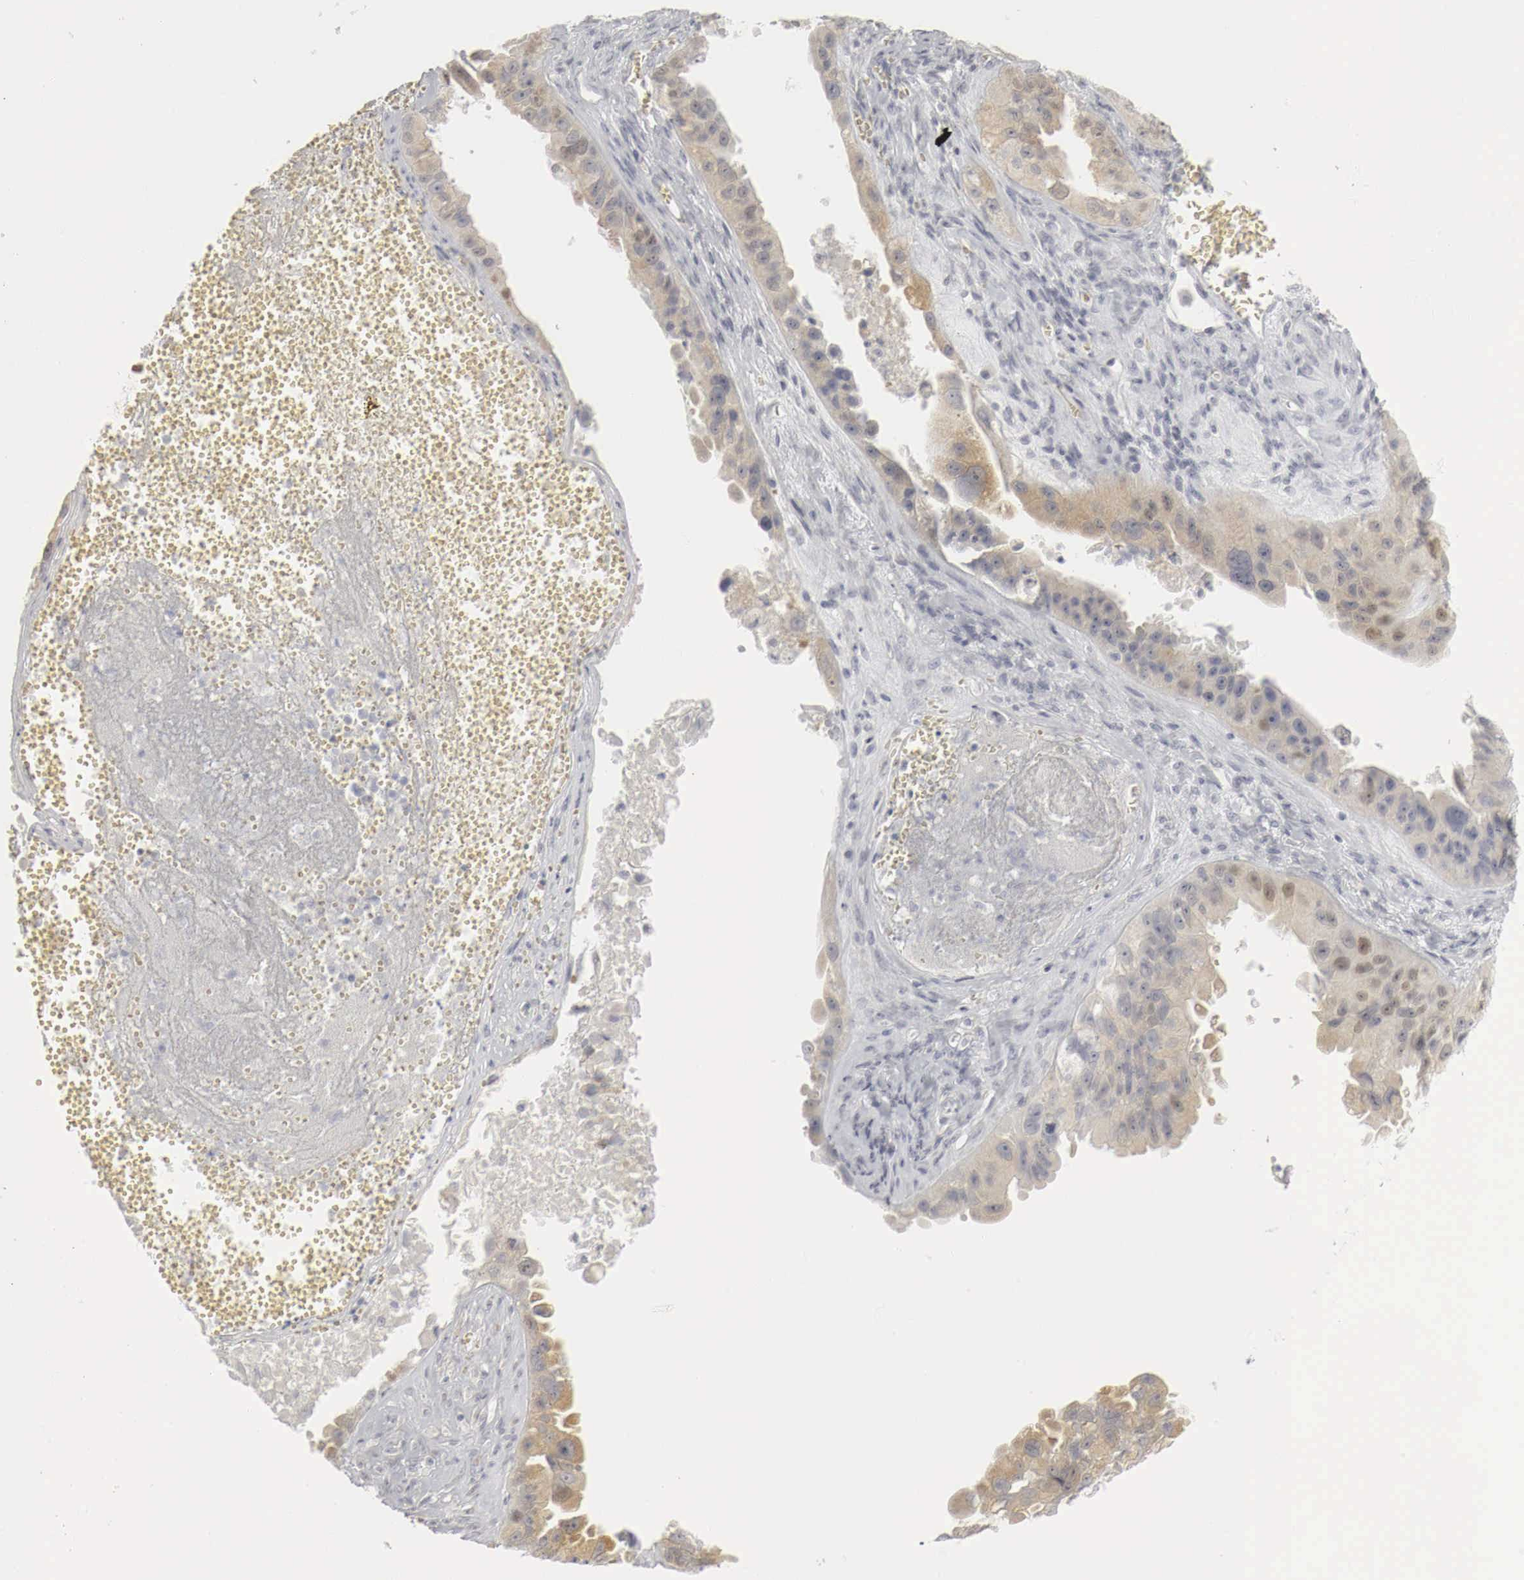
{"staining": {"intensity": "weak", "quantity": "25%-75%", "location": "cytoplasmic/membranous,nuclear"}, "tissue": "ovarian cancer", "cell_type": "Tumor cells", "image_type": "cancer", "snomed": [{"axis": "morphology", "description": "Carcinoma, endometroid"}, {"axis": "topography", "description": "Ovary"}], "caption": "Human ovarian cancer stained with a protein marker exhibits weak staining in tumor cells.", "gene": "TP63", "patient": {"sex": "female", "age": 85}}